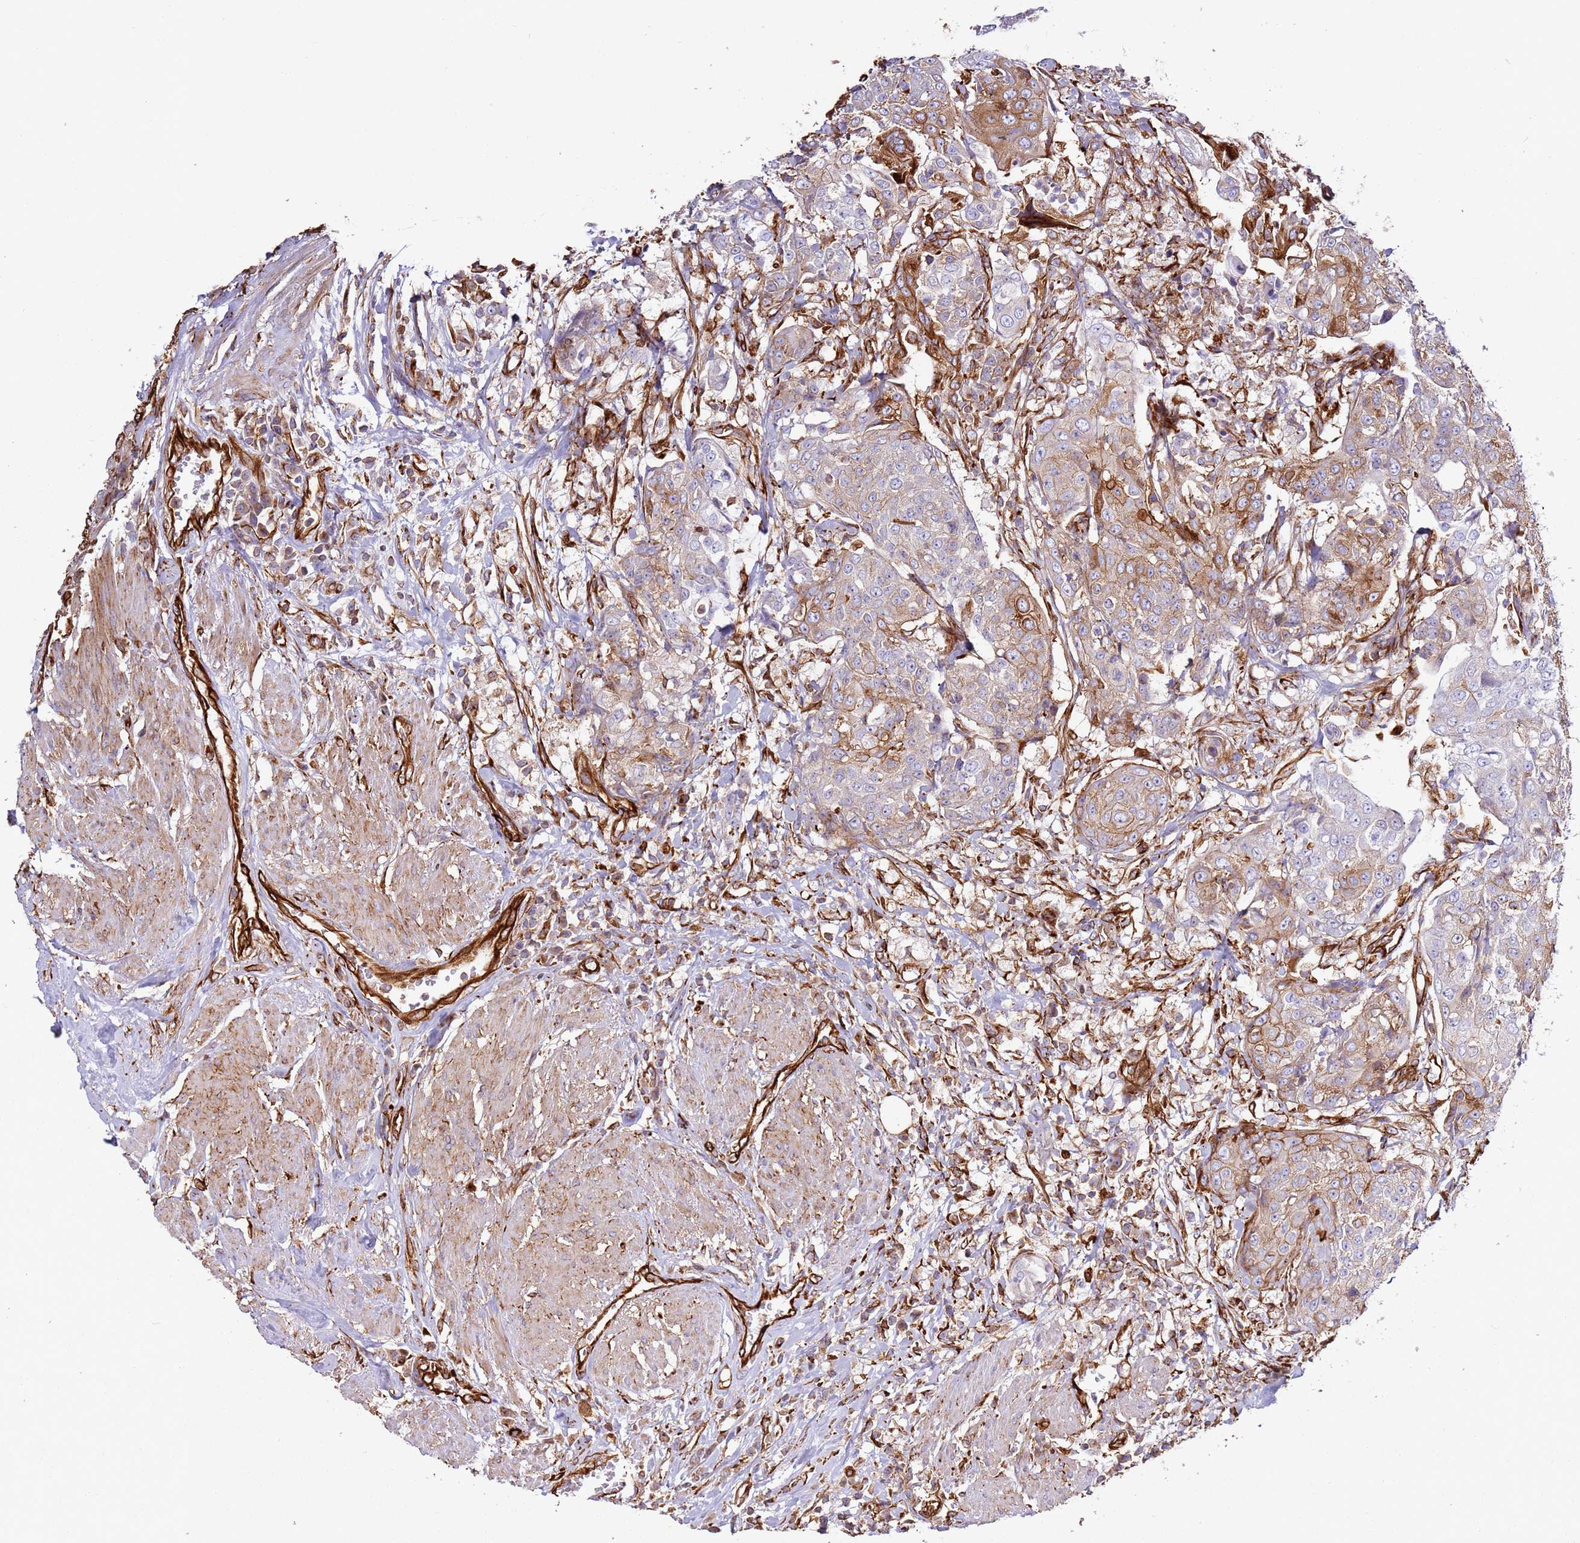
{"staining": {"intensity": "moderate", "quantity": "<25%", "location": "cytoplasmic/membranous"}, "tissue": "urothelial cancer", "cell_type": "Tumor cells", "image_type": "cancer", "snomed": [{"axis": "morphology", "description": "Urothelial carcinoma, High grade"}, {"axis": "topography", "description": "Urinary bladder"}], "caption": "This photomicrograph exhibits urothelial cancer stained with IHC to label a protein in brown. The cytoplasmic/membranous of tumor cells show moderate positivity for the protein. Nuclei are counter-stained blue.", "gene": "MRGPRE", "patient": {"sex": "female", "age": 63}}